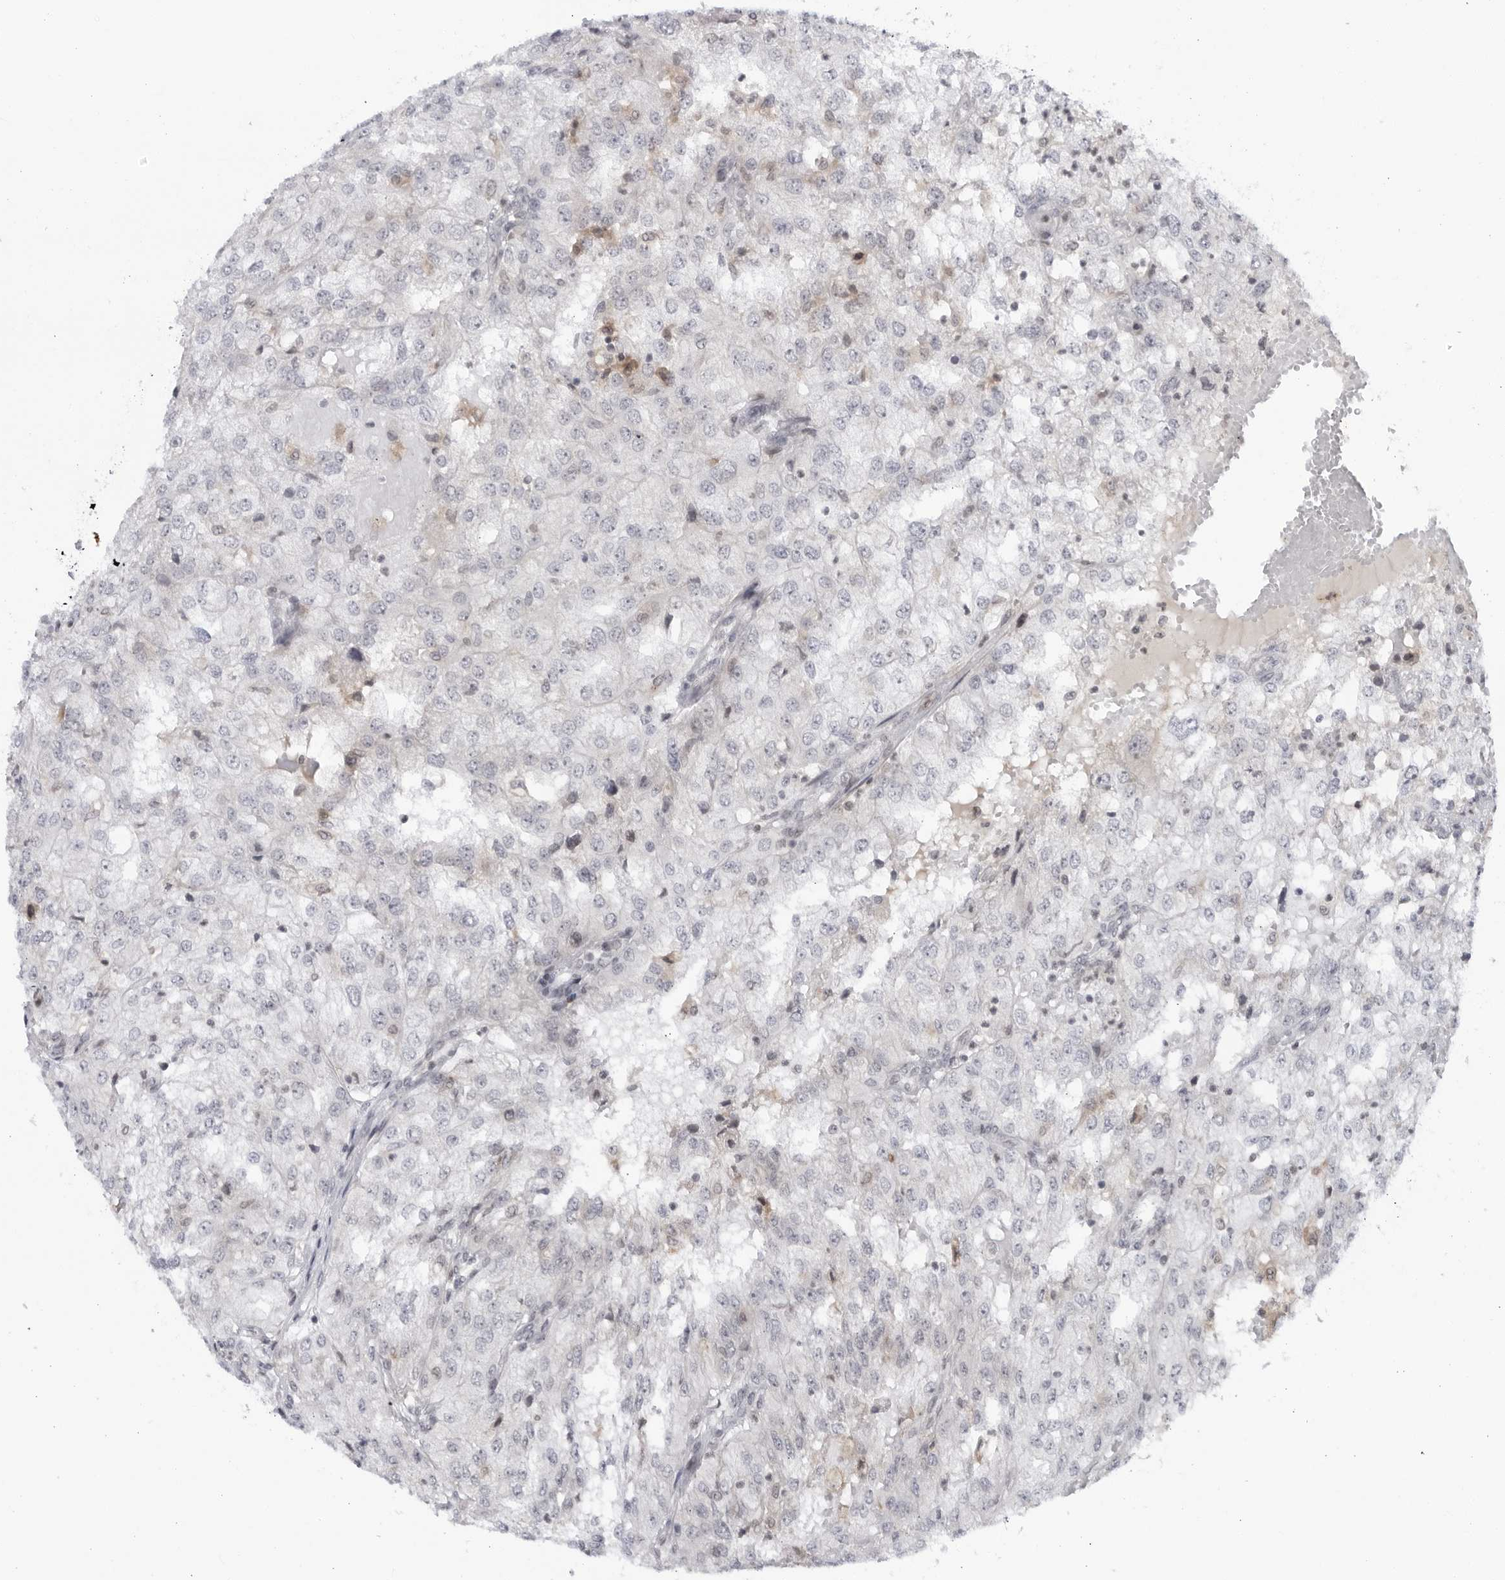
{"staining": {"intensity": "negative", "quantity": "none", "location": "none"}, "tissue": "renal cancer", "cell_type": "Tumor cells", "image_type": "cancer", "snomed": [{"axis": "morphology", "description": "Adenocarcinoma, NOS"}, {"axis": "topography", "description": "Kidney"}], "caption": "IHC of renal cancer (adenocarcinoma) demonstrates no positivity in tumor cells.", "gene": "DTL", "patient": {"sex": "female", "age": 54}}